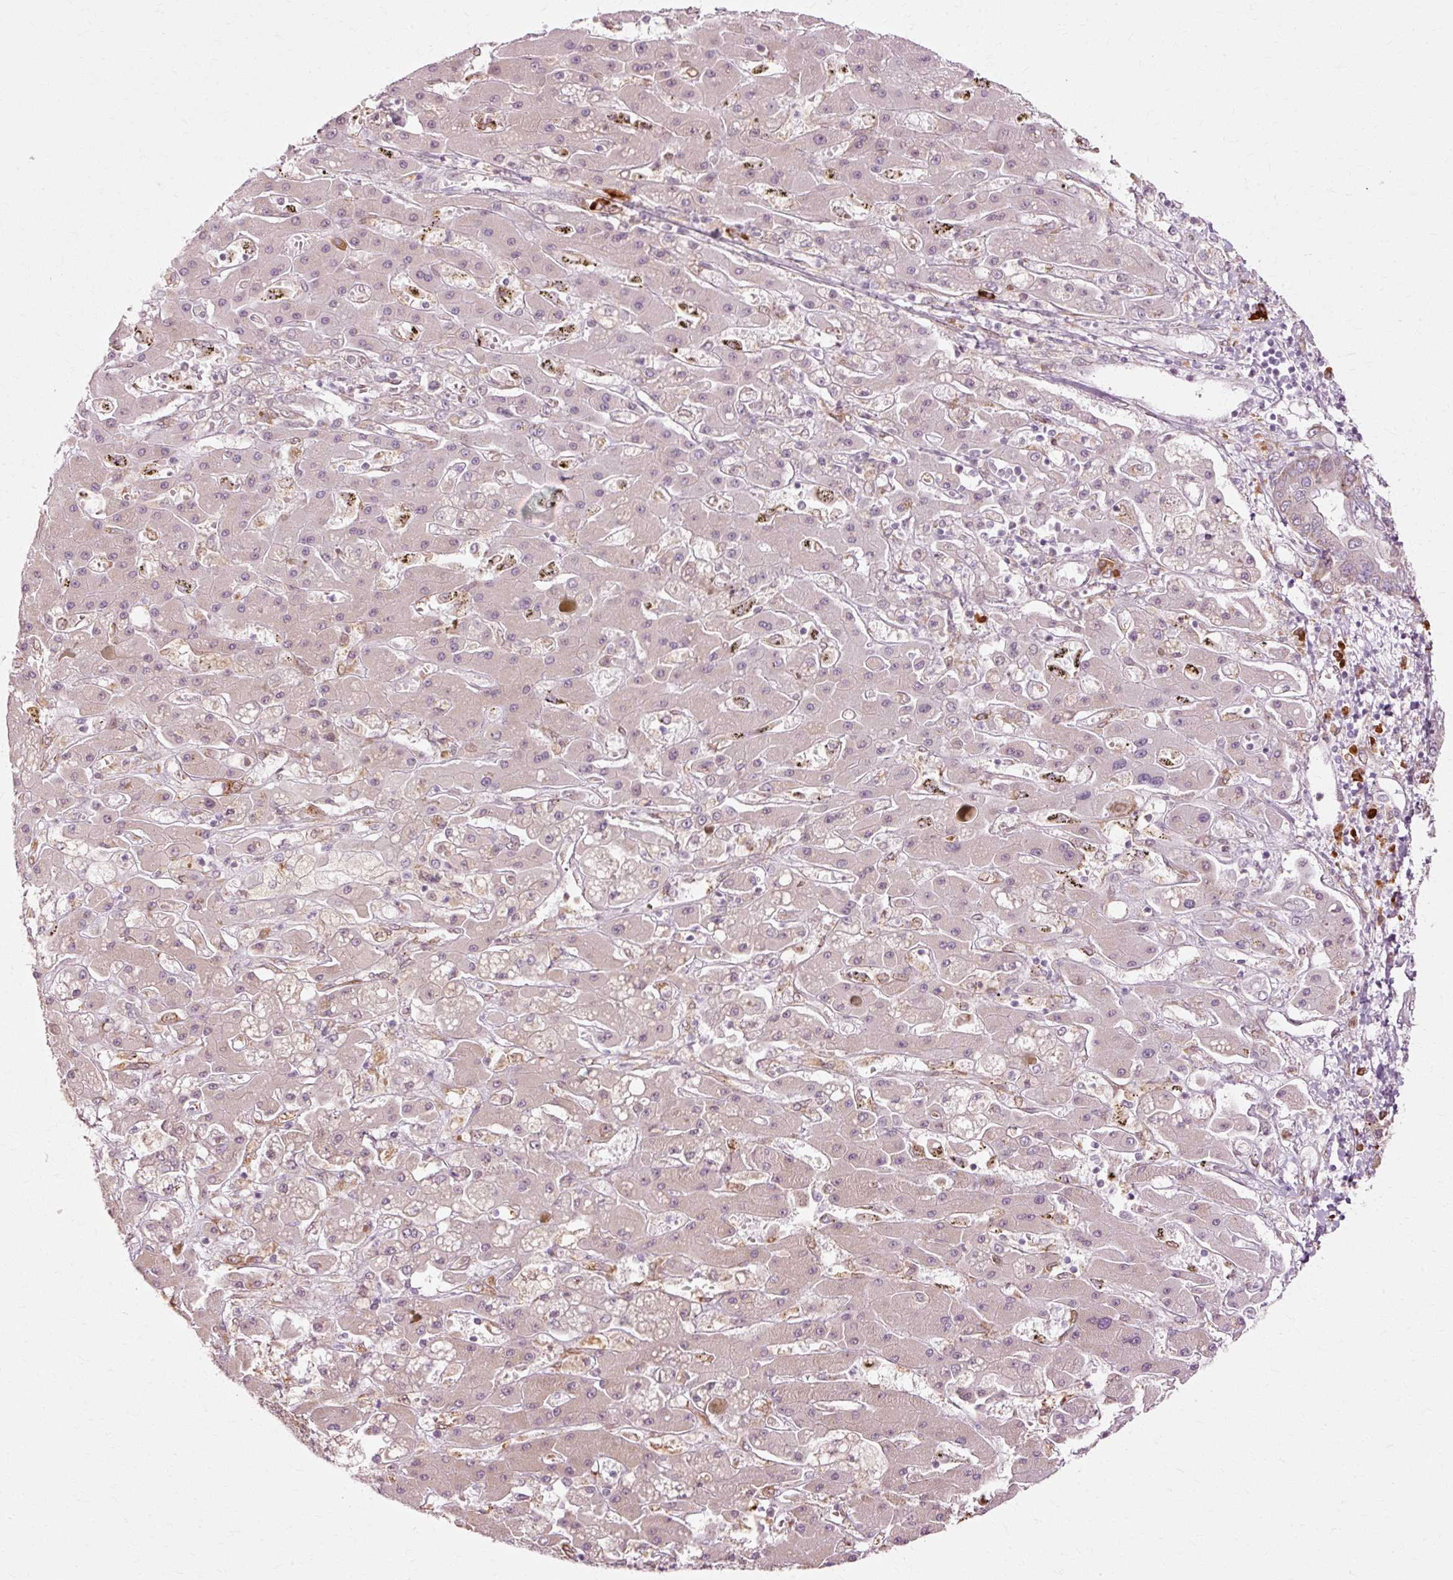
{"staining": {"intensity": "weak", "quantity": "<25%", "location": "cytoplasmic/membranous"}, "tissue": "liver cancer", "cell_type": "Tumor cells", "image_type": "cancer", "snomed": [{"axis": "morphology", "description": "Cholangiocarcinoma"}, {"axis": "topography", "description": "Liver"}], "caption": "Immunohistochemical staining of human liver cancer reveals no significant expression in tumor cells.", "gene": "RGPD5", "patient": {"sex": "male", "age": 67}}